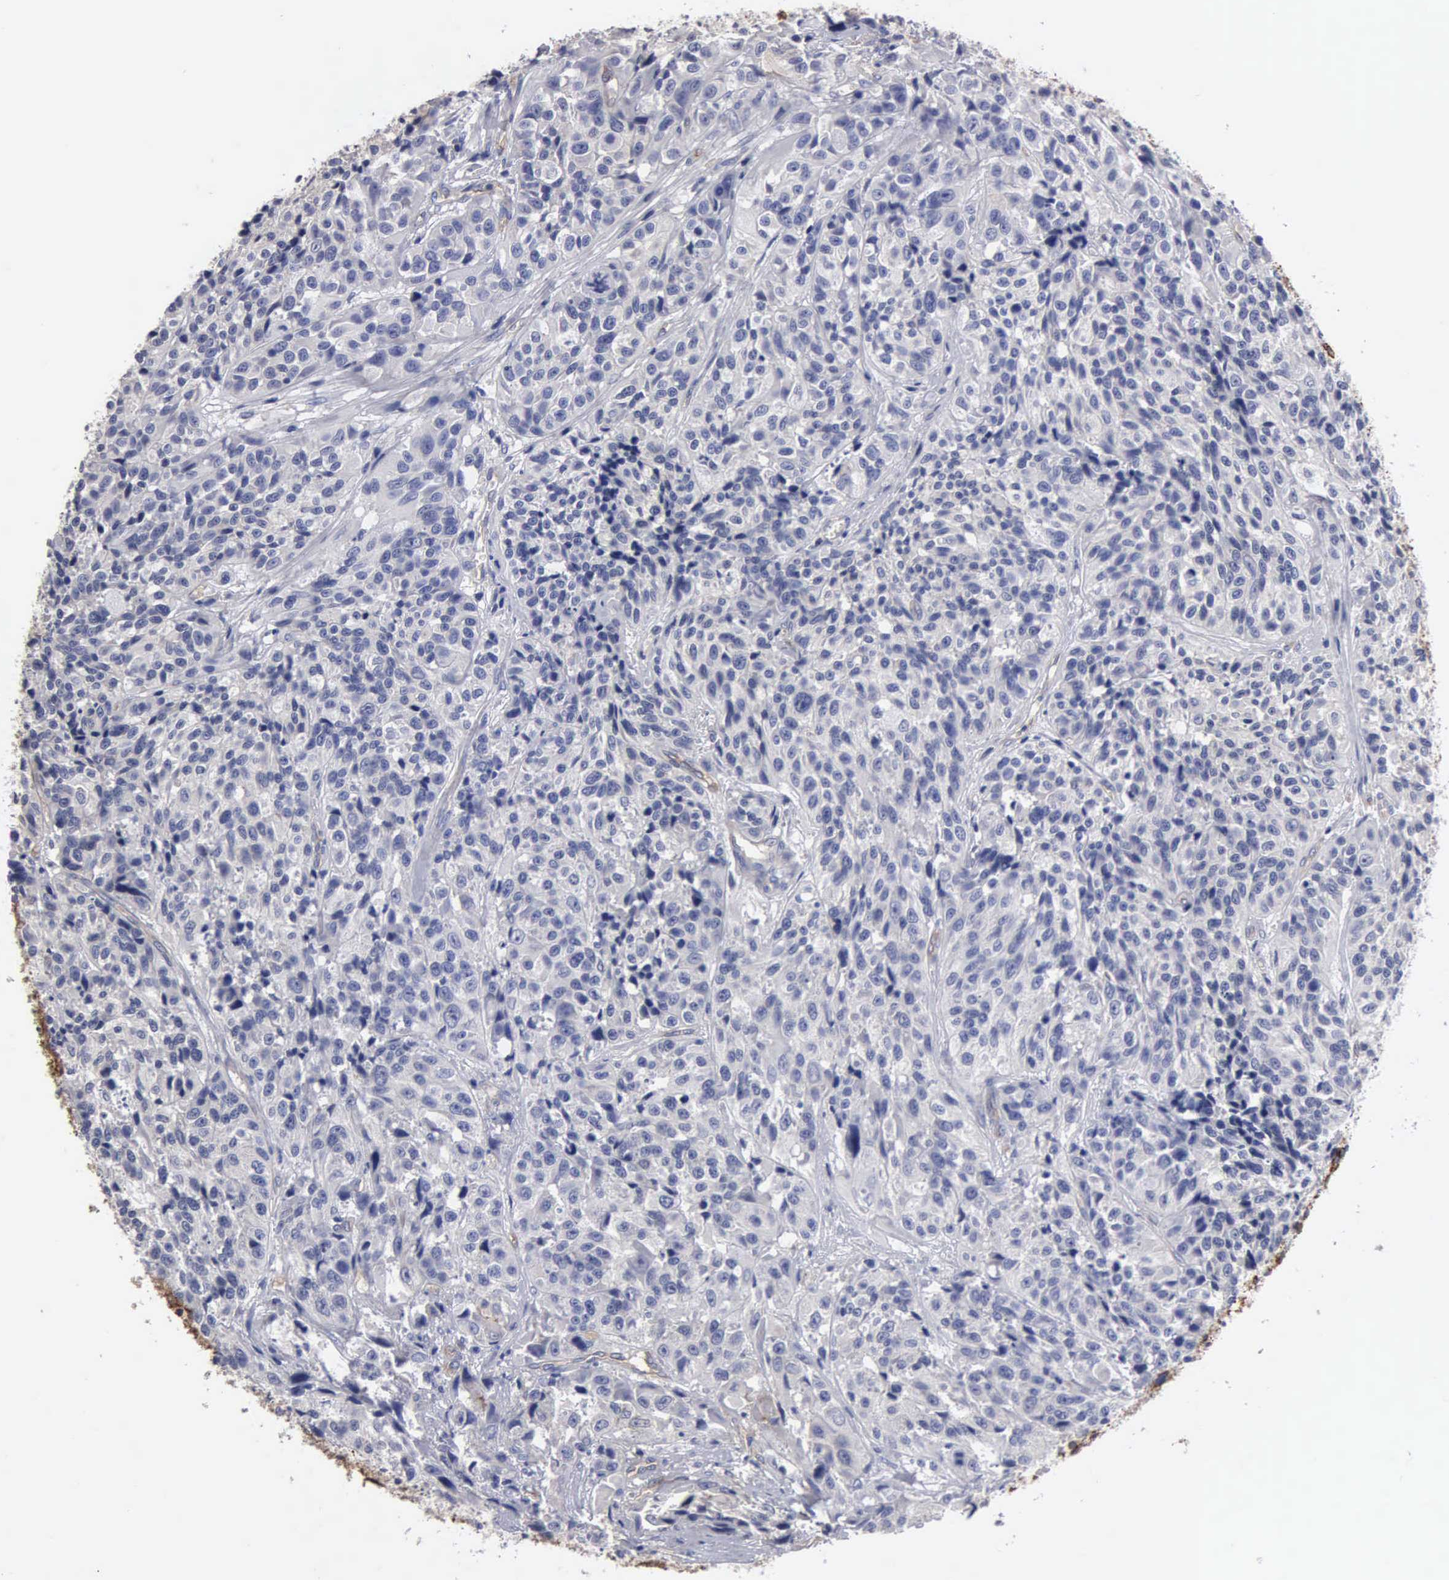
{"staining": {"intensity": "negative", "quantity": "none", "location": "none"}, "tissue": "urothelial cancer", "cell_type": "Tumor cells", "image_type": "cancer", "snomed": [{"axis": "morphology", "description": "Urothelial carcinoma, High grade"}, {"axis": "topography", "description": "Urinary bladder"}], "caption": "Histopathology image shows no significant protein staining in tumor cells of urothelial carcinoma (high-grade).", "gene": "RDX", "patient": {"sex": "female", "age": 81}}